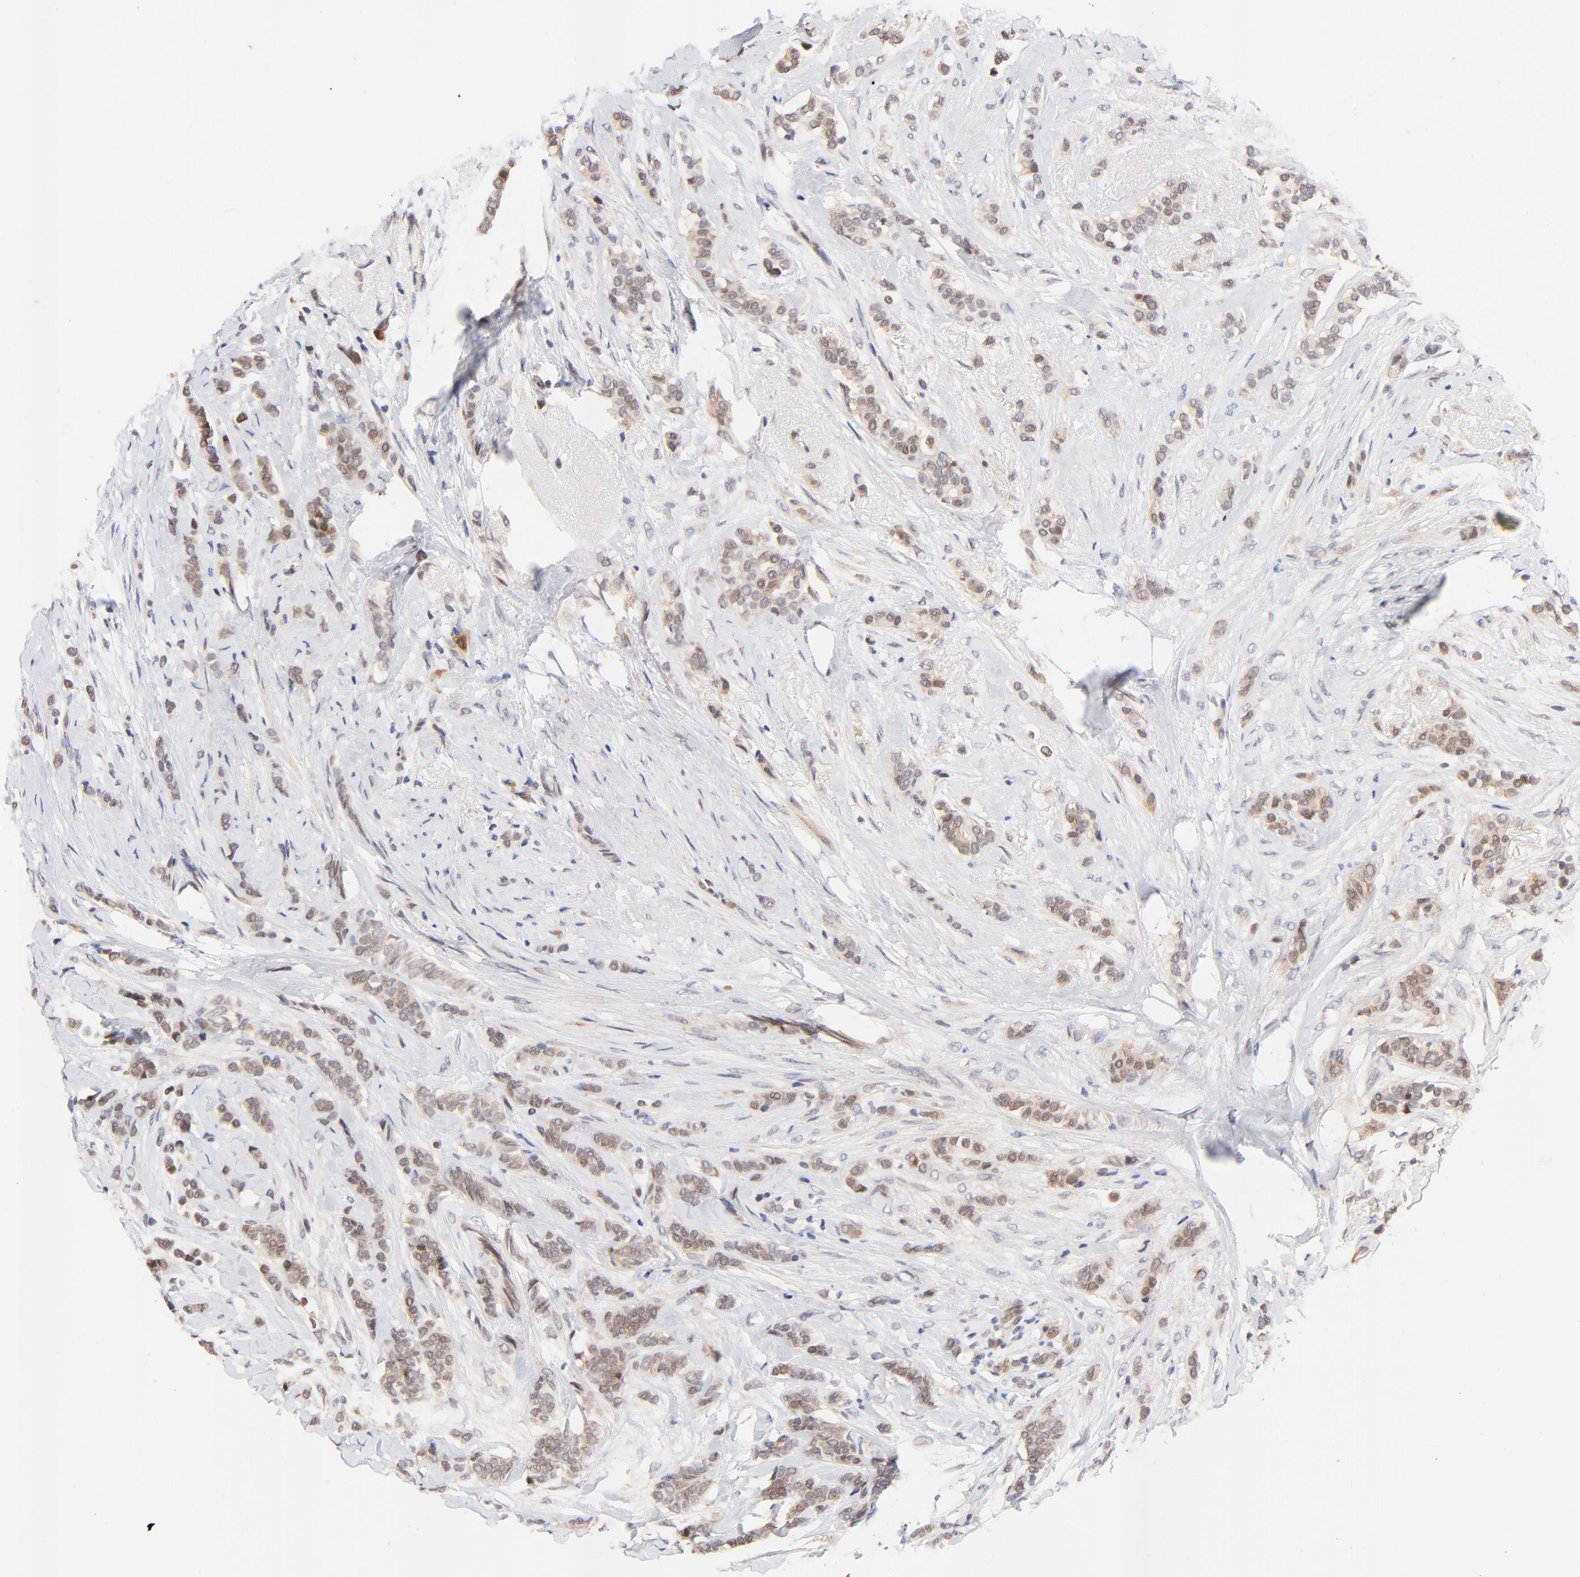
{"staining": {"intensity": "moderate", "quantity": ">75%", "location": "cytoplasmic/membranous,nuclear"}, "tissue": "breast cancer", "cell_type": "Tumor cells", "image_type": "cancer", "snomed": [{"axis": "morphology", "description": "Lobular carcinoma"}, {"axis": "topography", "description": "Breast"}], "caption": "Immunohistochemical staining of human lobular carcinoma (breast) exhibits medium levels of moderate cytoplasmic/membranous and nuclear expression in approximately >75% of tumor cells. (IHC, brightfield microscopy, high magnification).", "gene": "TXNL1", "patient": {"sex": "female", "age": 56}}